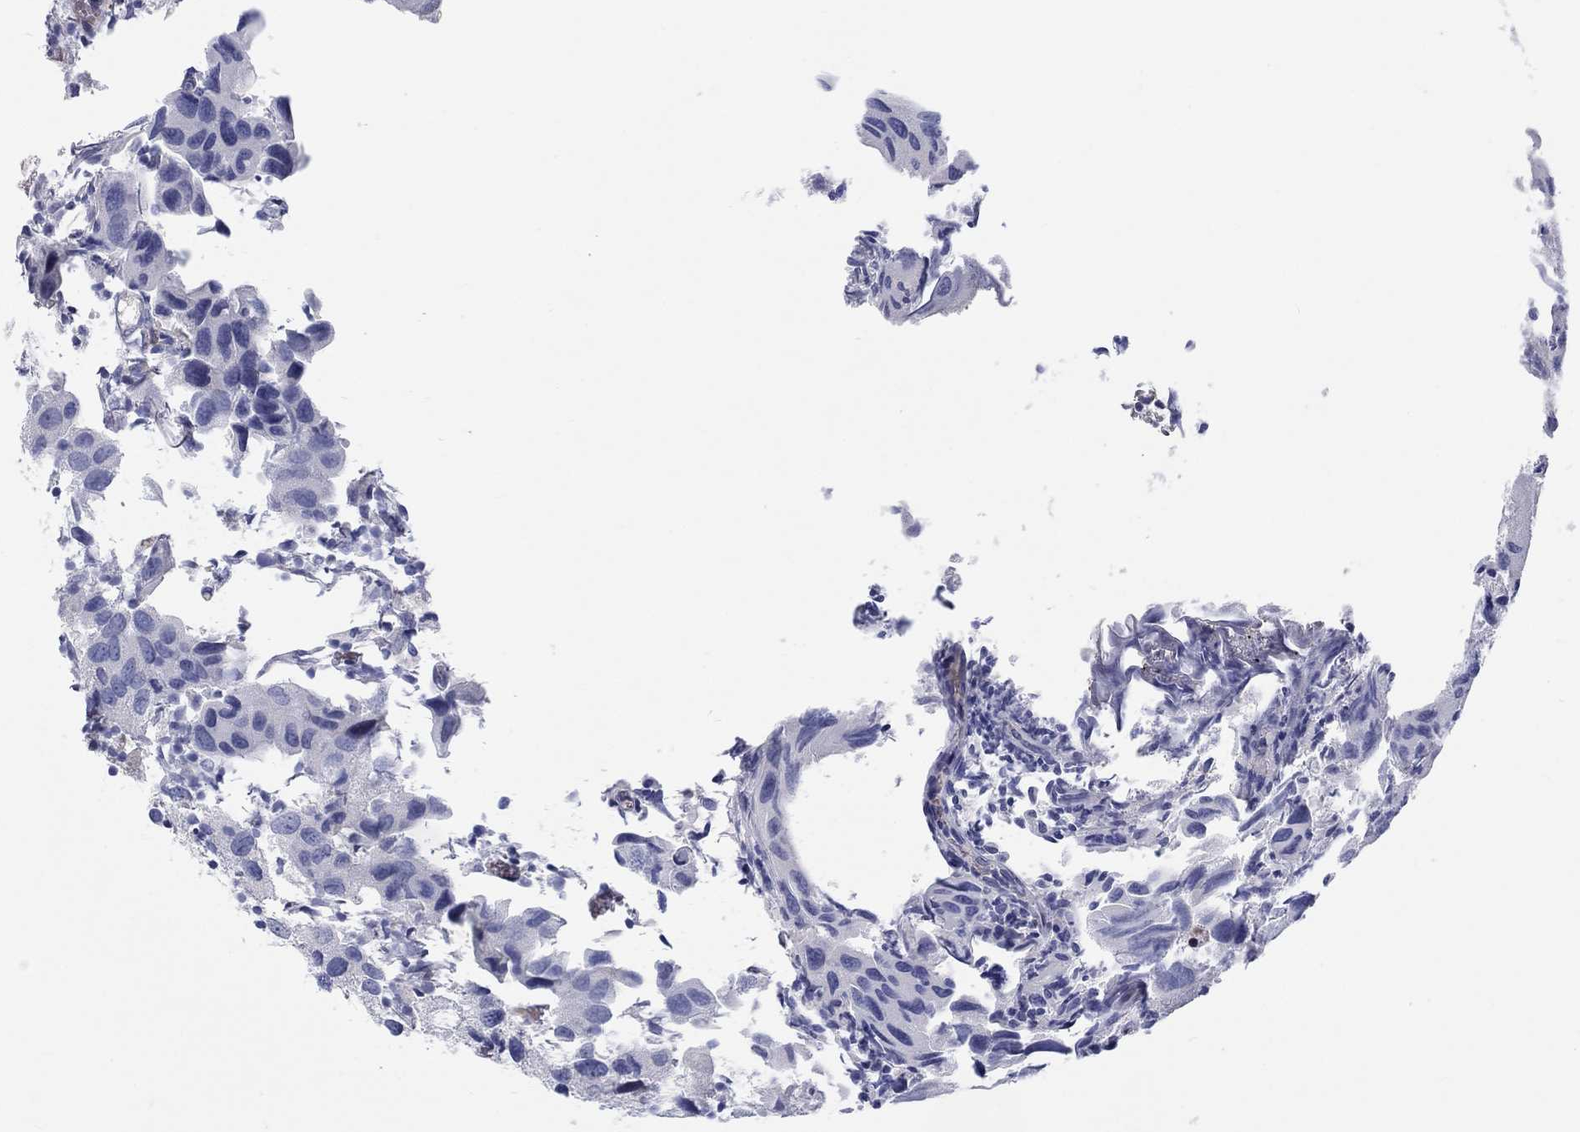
{"staining": {"intensity": "negative", "quantity": "none", "location": "none"}, "tissue": "urothelial cancer", "cell_type": "Tumor cells", "image_type": "cancer", "snomed": [{"axis": "morphology", "description": "Urothelial carcinoma, High grade"}, {"axis": "topography", "description": "Urinary bladder"}], "caption": "A high-resolution photomicrograph shows immunohistochemistry staining of urothelial carcinoma (high-grade), which demonstrates no significant staining in tumor cells.", "gene": "ARHGAP36", "patient": {"sex": "male", "age": 79}}